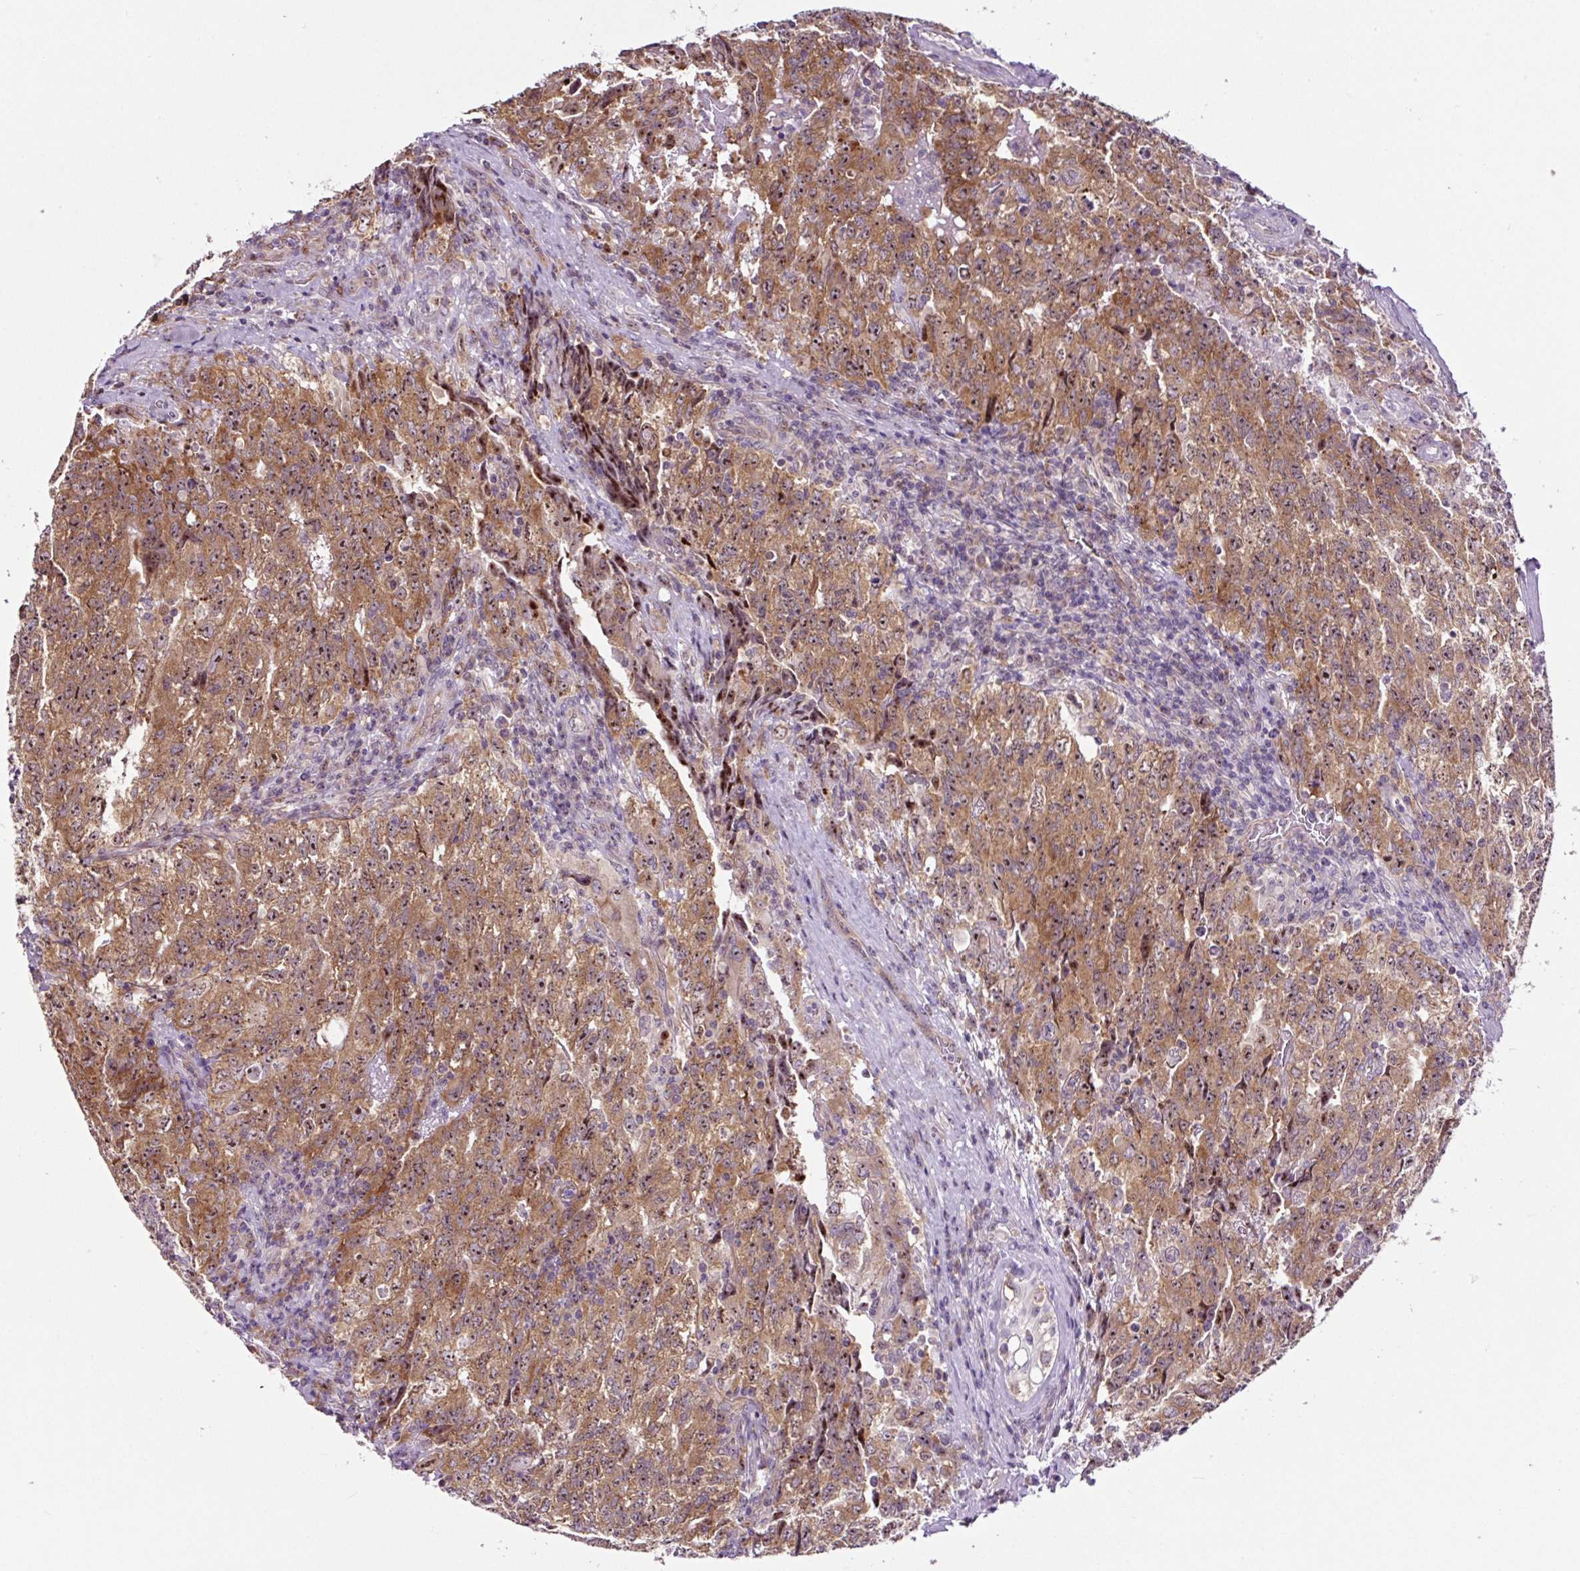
{"staining": {"intensity": "moderate", "quantity": ">75%", "location": "cytoplasmic/membranous,nuclear"}, "tissue": "testis cancer", "cell_type": "Tumor cells", "image_type": "cancer", "snomed": [{"axis": "morphology", "description": "Carcinoma, Embryonal, NOS"}, {"axis": "topography", "description": "Testis"}], "caption": "Protein analysis of testis embryonal carcinoma tissue displays moderate cytoplasmic/membranous and nuclear staining in about >75% of tumor cells.", "gene": "NOM1", "patient": {"sex": "male", "age": 34}}